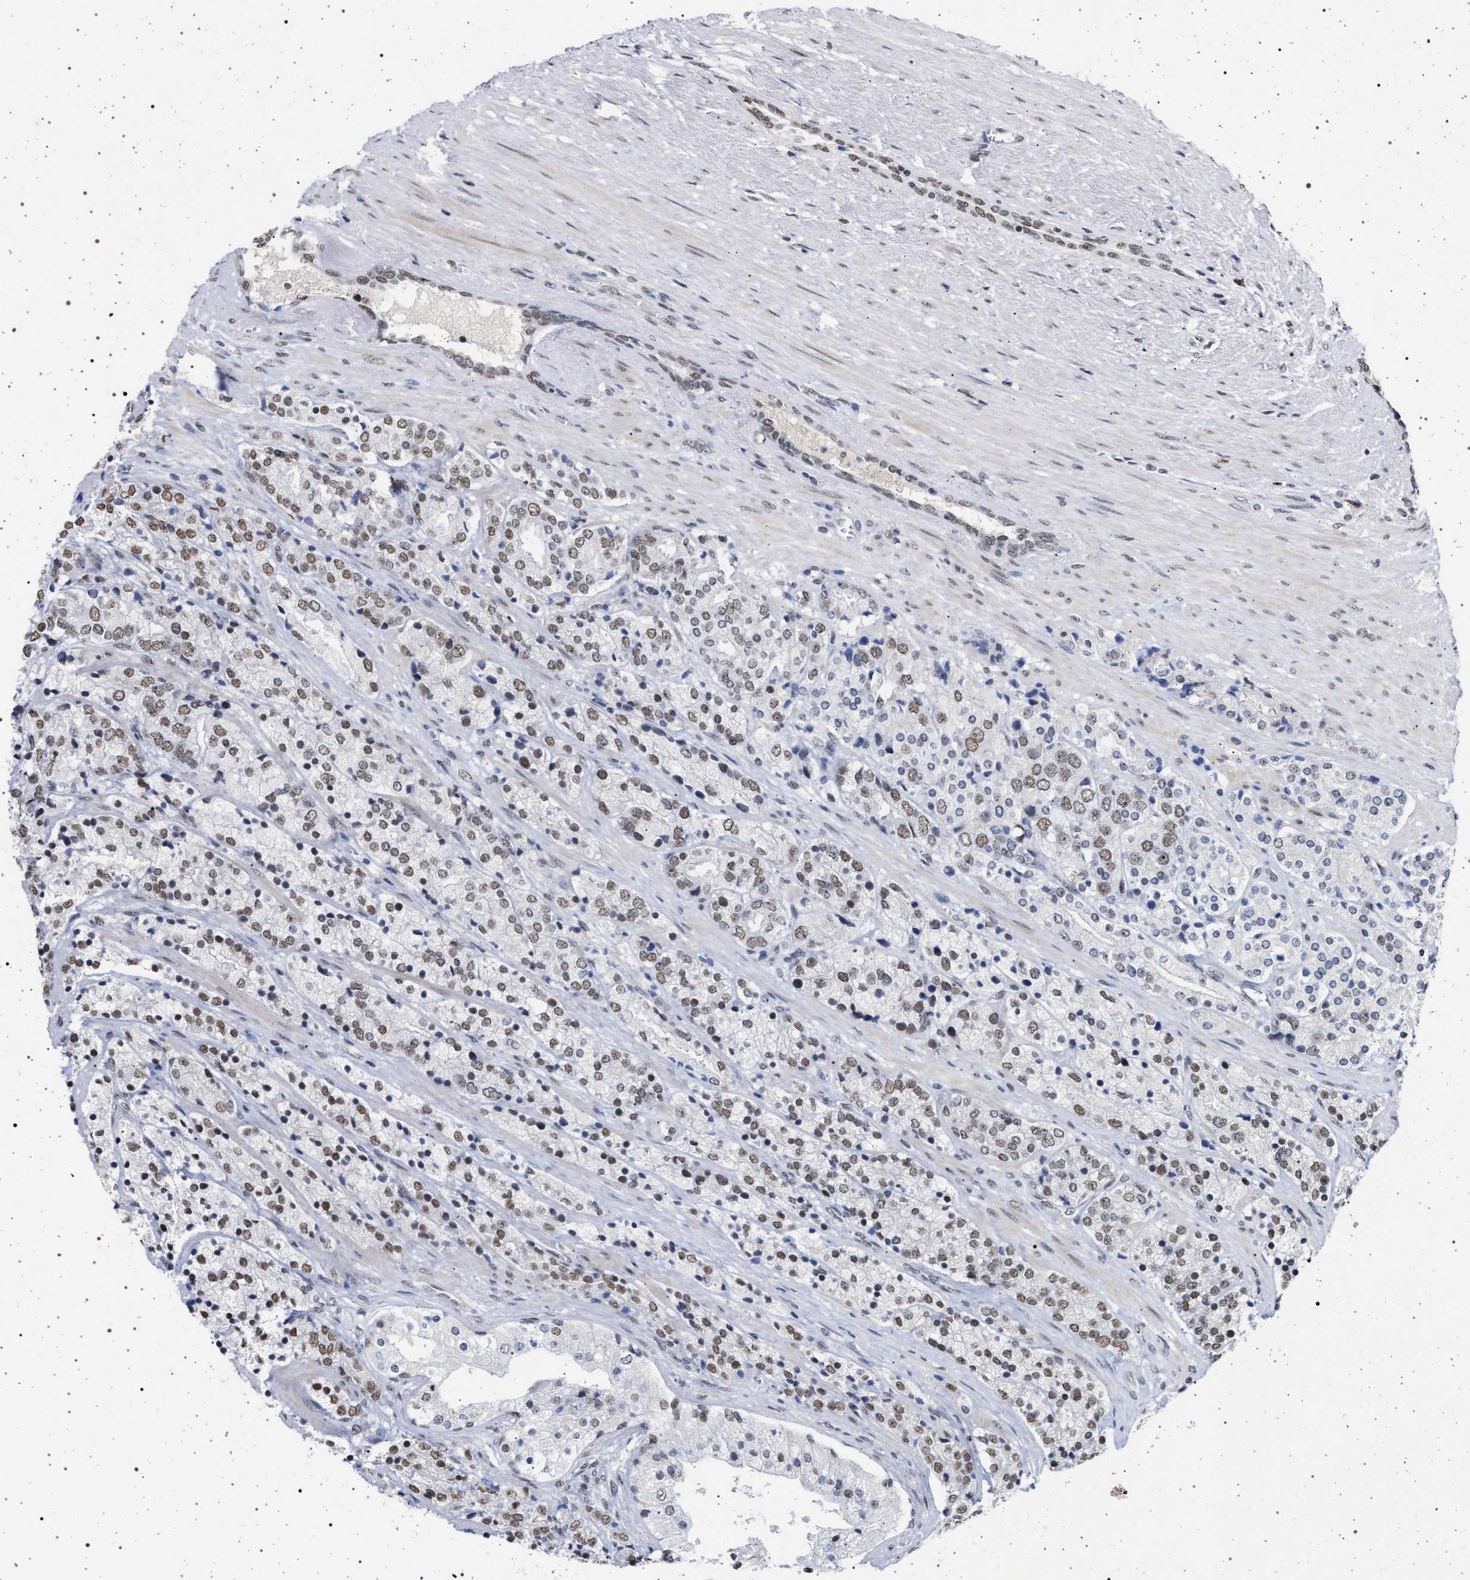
{"staining": {"intensity": "weak", "quantity": "25%-75%", "location": "nuclear"}, "tissue": "prostate cancer", "cell_type": "Tumor cells", "image_type": "cancer", "snomed": [{"axis": "morphology", "description": "Adenocarcinoma, High grade"}, {"axis": "topography", "description": "Prostate"}], "caption": "Human prostate adenocarcinoma (high-grade) stained for a protein (brown) exhibits weak nuclear positive expression in about 25%-75% of tumor cells.", "gene": "PHF12", "patient": {"sex": "male", "age": 71}}